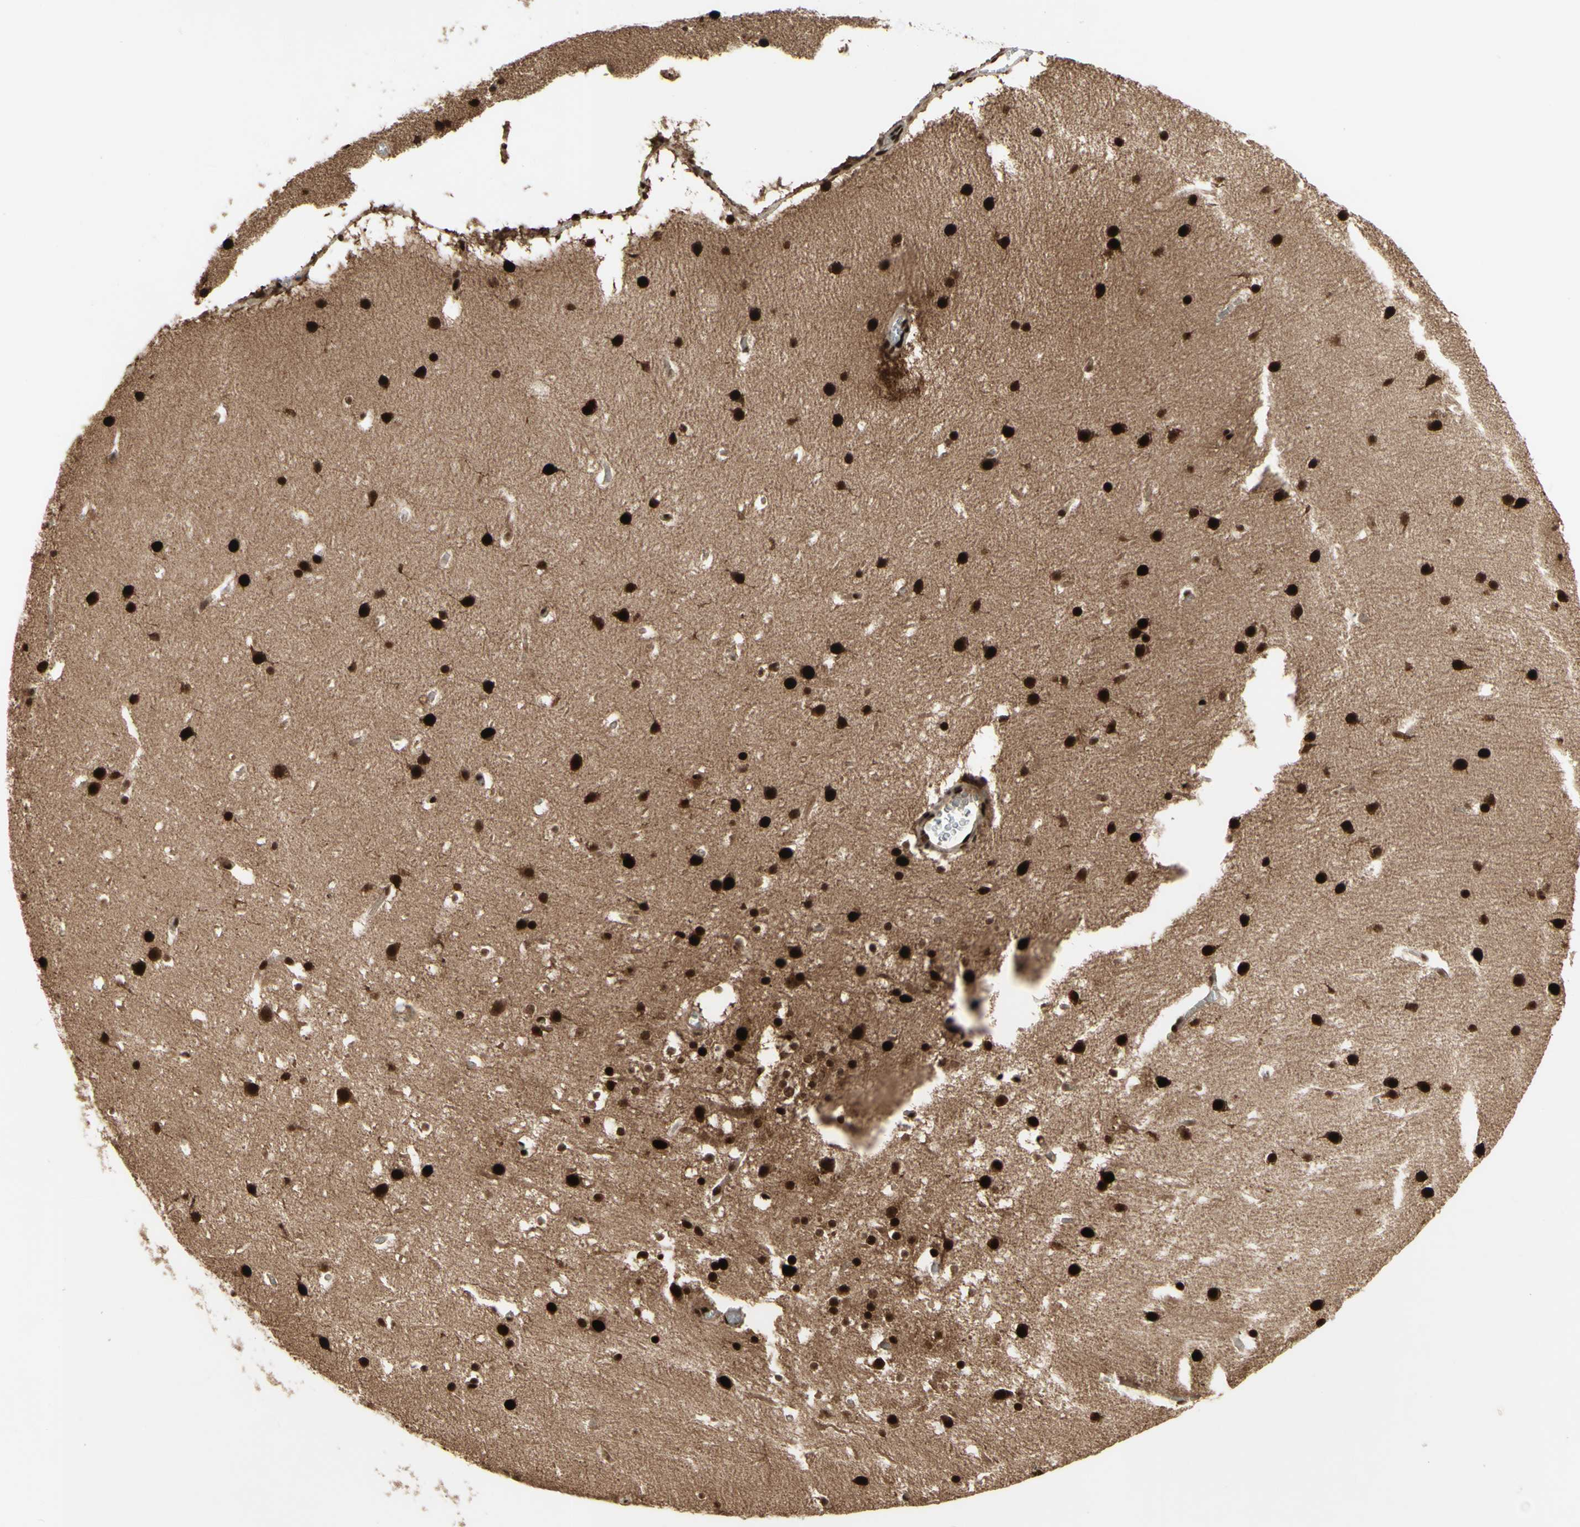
{"staining": {"intensity": "strong", "quantity": ">75%", "location": "cytoplasmic/membranous,nuclear"}, "tissue": "cerebellum", "cell_type": "Cells in granular layer", "image_type": "normal", "snomed": [{"axis": "morphology", "description": "Normal tissue, NOS"}, {"axis": "topography", "description": "Cerebellum"}], "caption": "A high amount of strong cytoplasmic/membranous,nuclear staining is appreciated in approximately >75% of cells in granular layer in benign cerebellum.", "gene": "CBX1", "patient": {"sex": "male", "age": 45}}